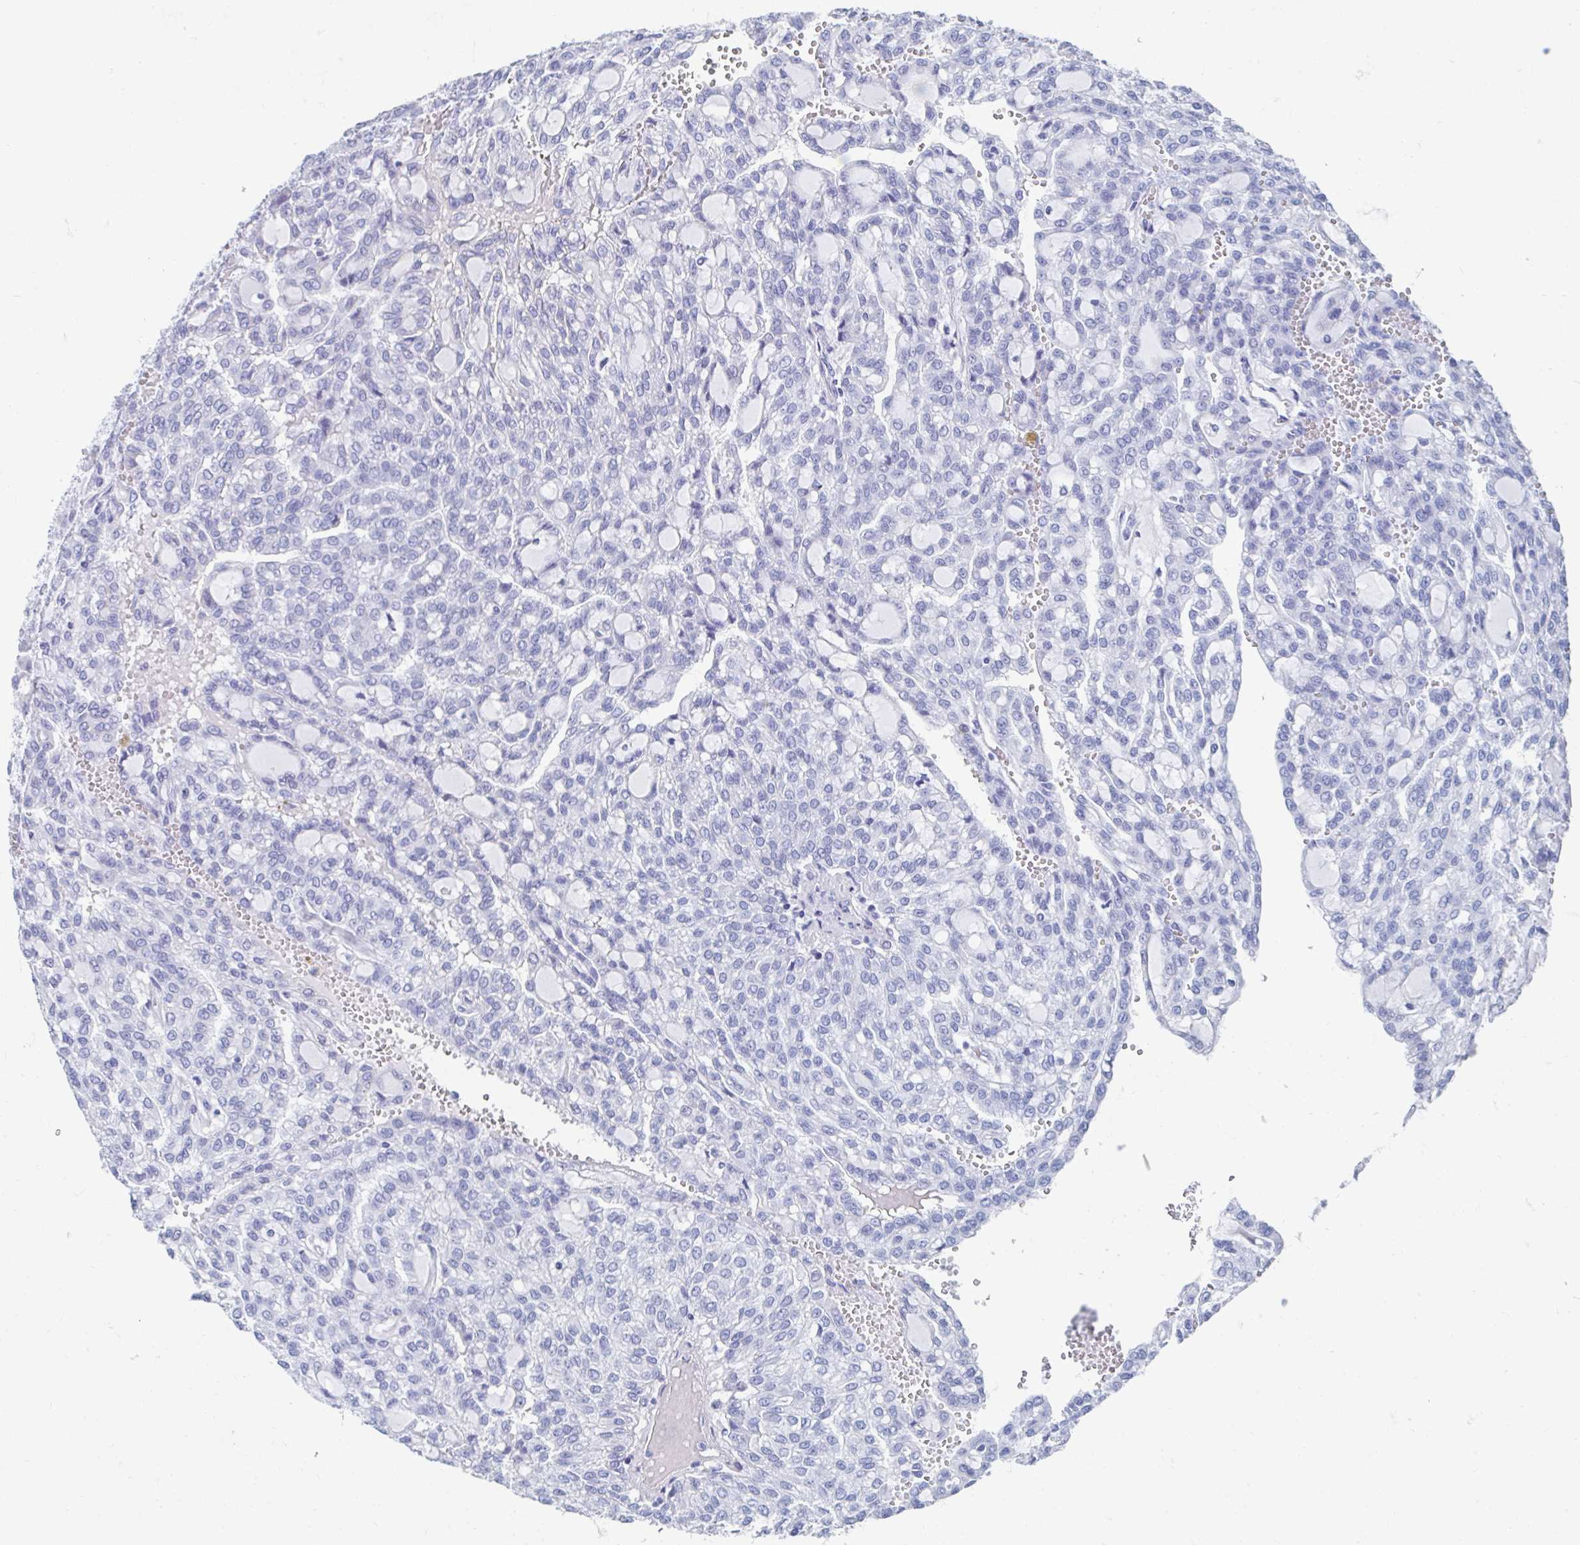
{"staining": {"intensity": "negative", "quantity": "none", "location": "none"}, "tissue": "renal cancer", "cell_type": "Tumor cells", "image_type": "cancer", "snomed": [{"axis": "morphology", "description": "Adenocarcinoma, NOS"}, {"axis": "topography", "description": "Kidney"}], "caption": "The photomicrograph demonstrates no significant positivity in tumor cells of renal cancer.", "gene": "HDGFL1", "patient": {"sex": "male", "age": 63}}